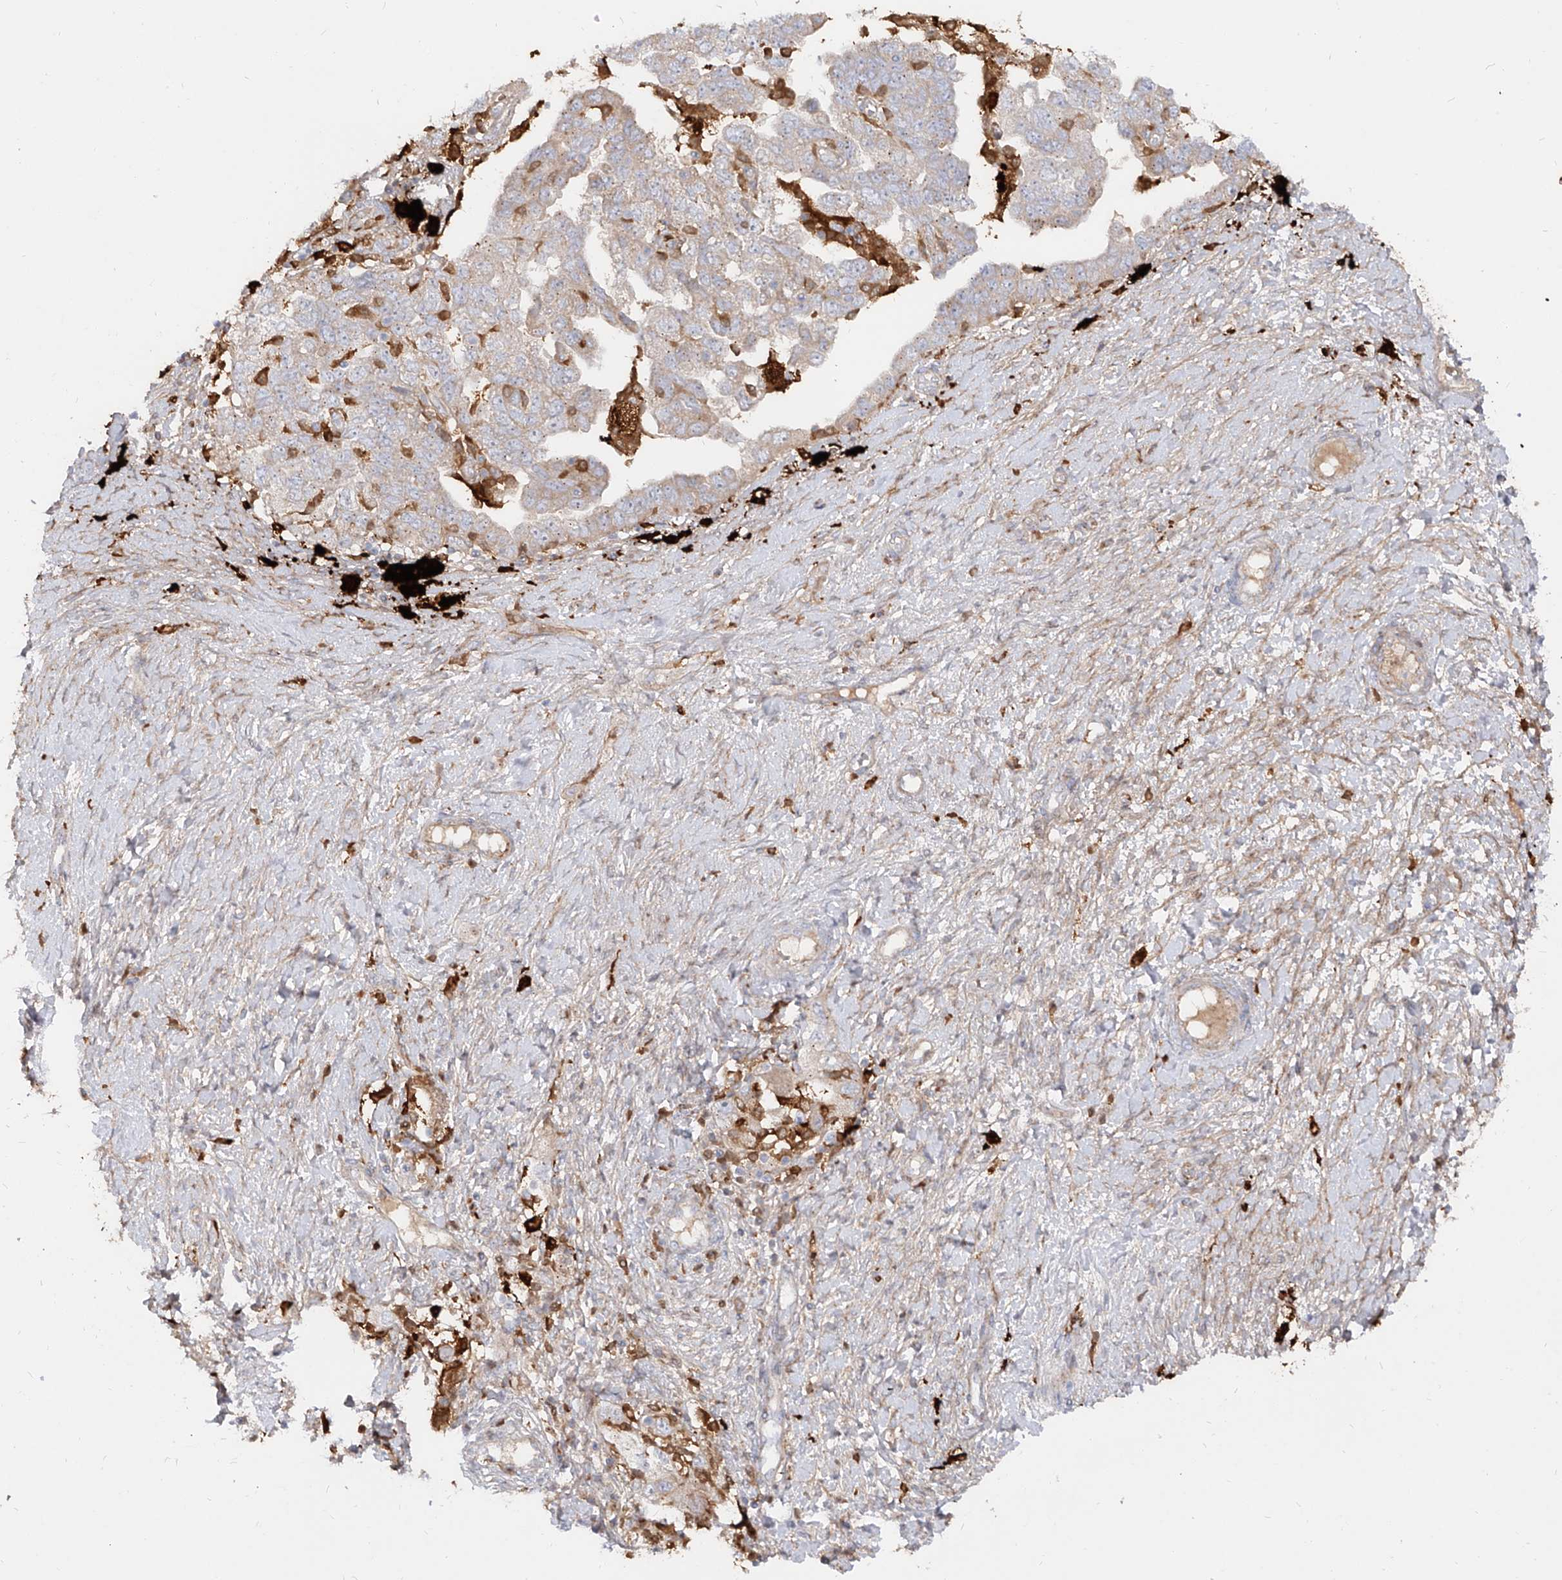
{"staining": {"intensity": "weak", "quantity": "<25%", "location": "cytoplasmic/membranous"}, "tissue": "ovarian cancer", "cell_type": "Tumor cells", "image_type": "cancer", "snomed": [{"axis": "morphology", "description": "Carcinoma, NOS"}, {"axis": "morphology", "description": "Cystadenocarcinoma, serous, NOS"}, {"axis": "topography", "description": "Ovary"}], "caption": "The histopathology image displays no significant expression in tumor cells of ovarian carcinoma.", "gene": "KYNU", "patient": {"sex": "female", "age": 69}}